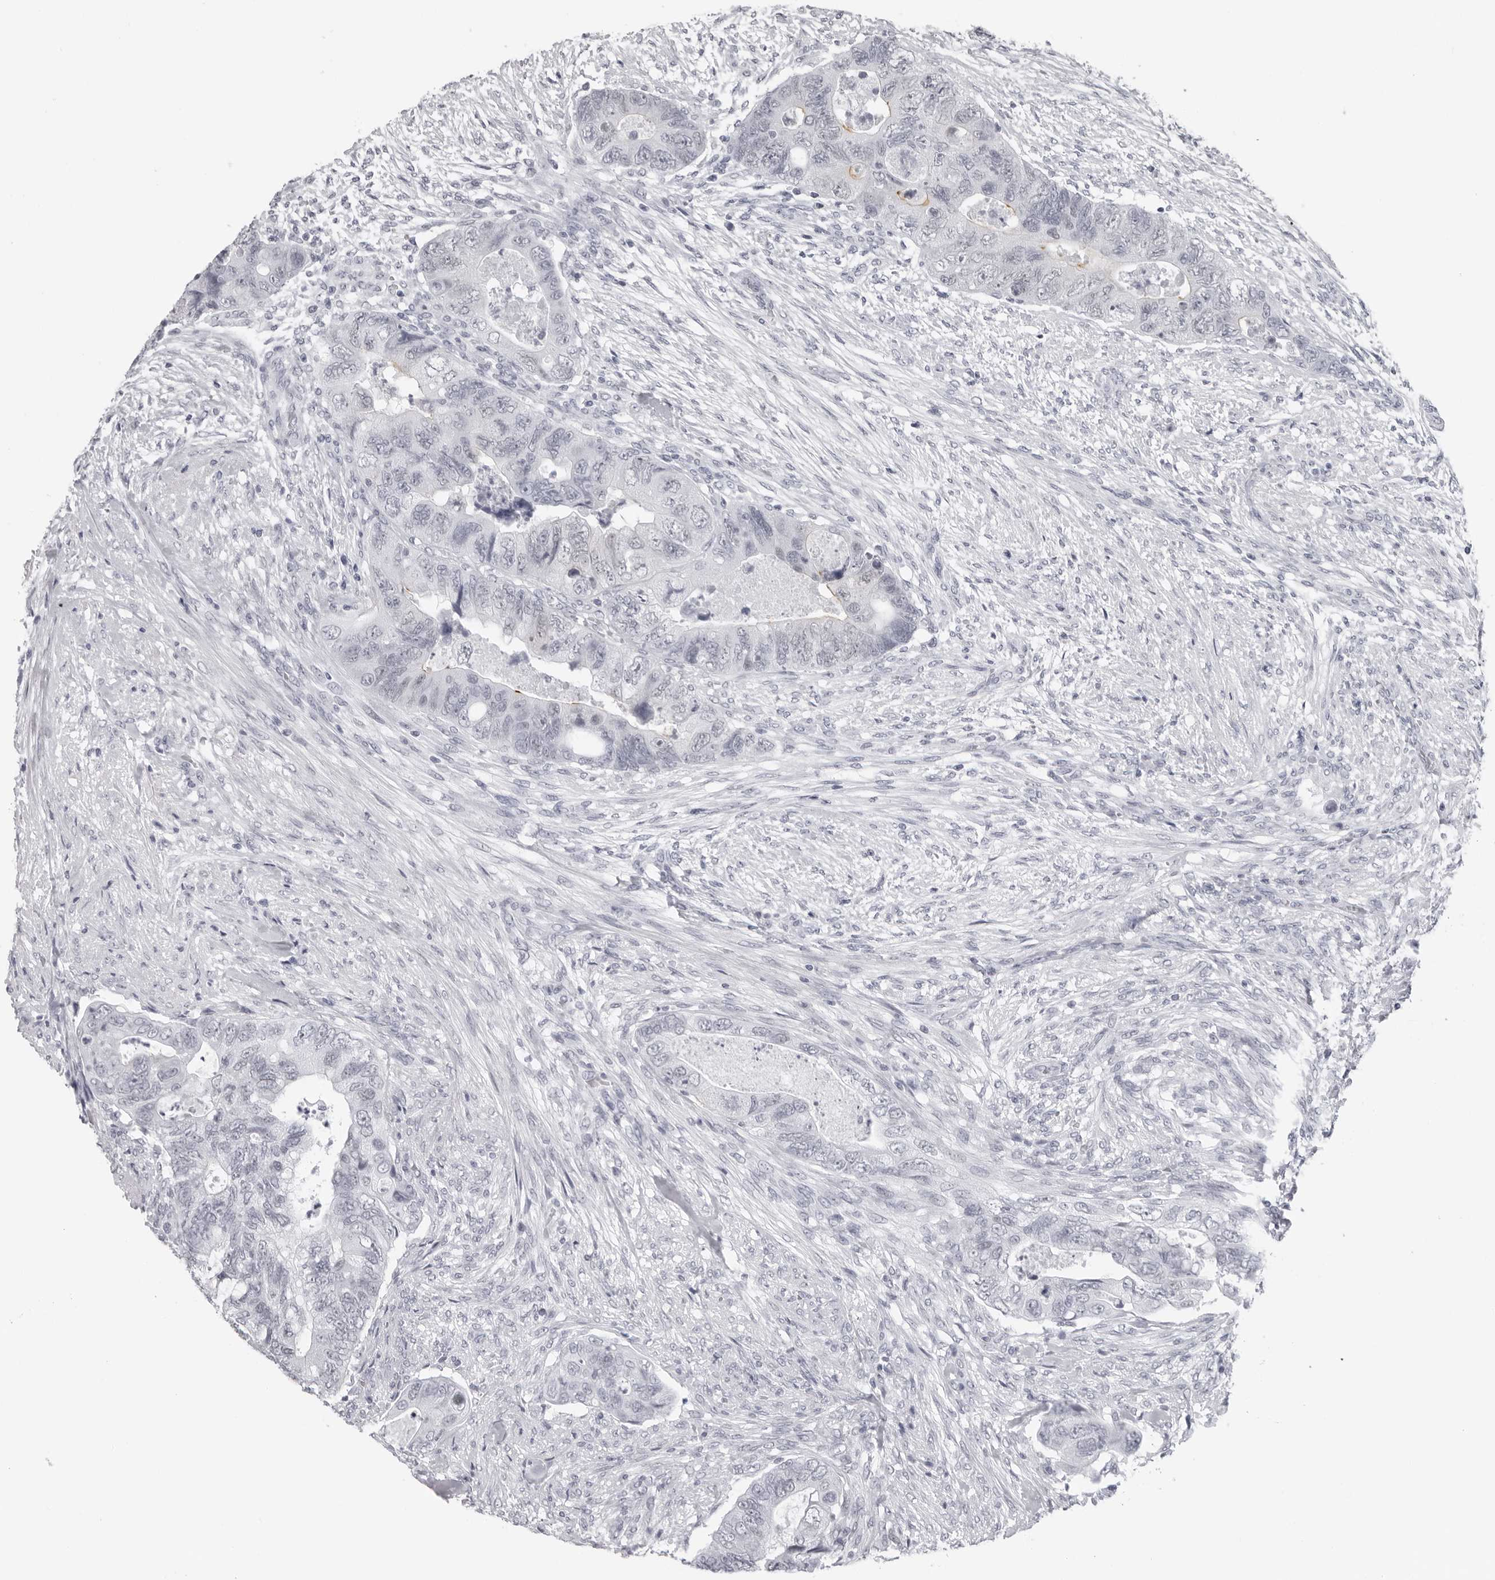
{"staining": {"intensity": "negative", "quantity": "none", "location": "none"}, "tissue": "colorectal cancer", "cell_type": "Tumor cells", "image_type": "cancer", "snomed": [{"axis": "morphology", "description": "Adenocarcinoma, NOS"}, {"axis": "topography", "description": "Rectum"}], "caption": "Tumor cells show no significant protein expression in colorectal cancer (adenocarcinoma).", "gene": "ESPN", "patient": {"sex": "male", "age": 63}}